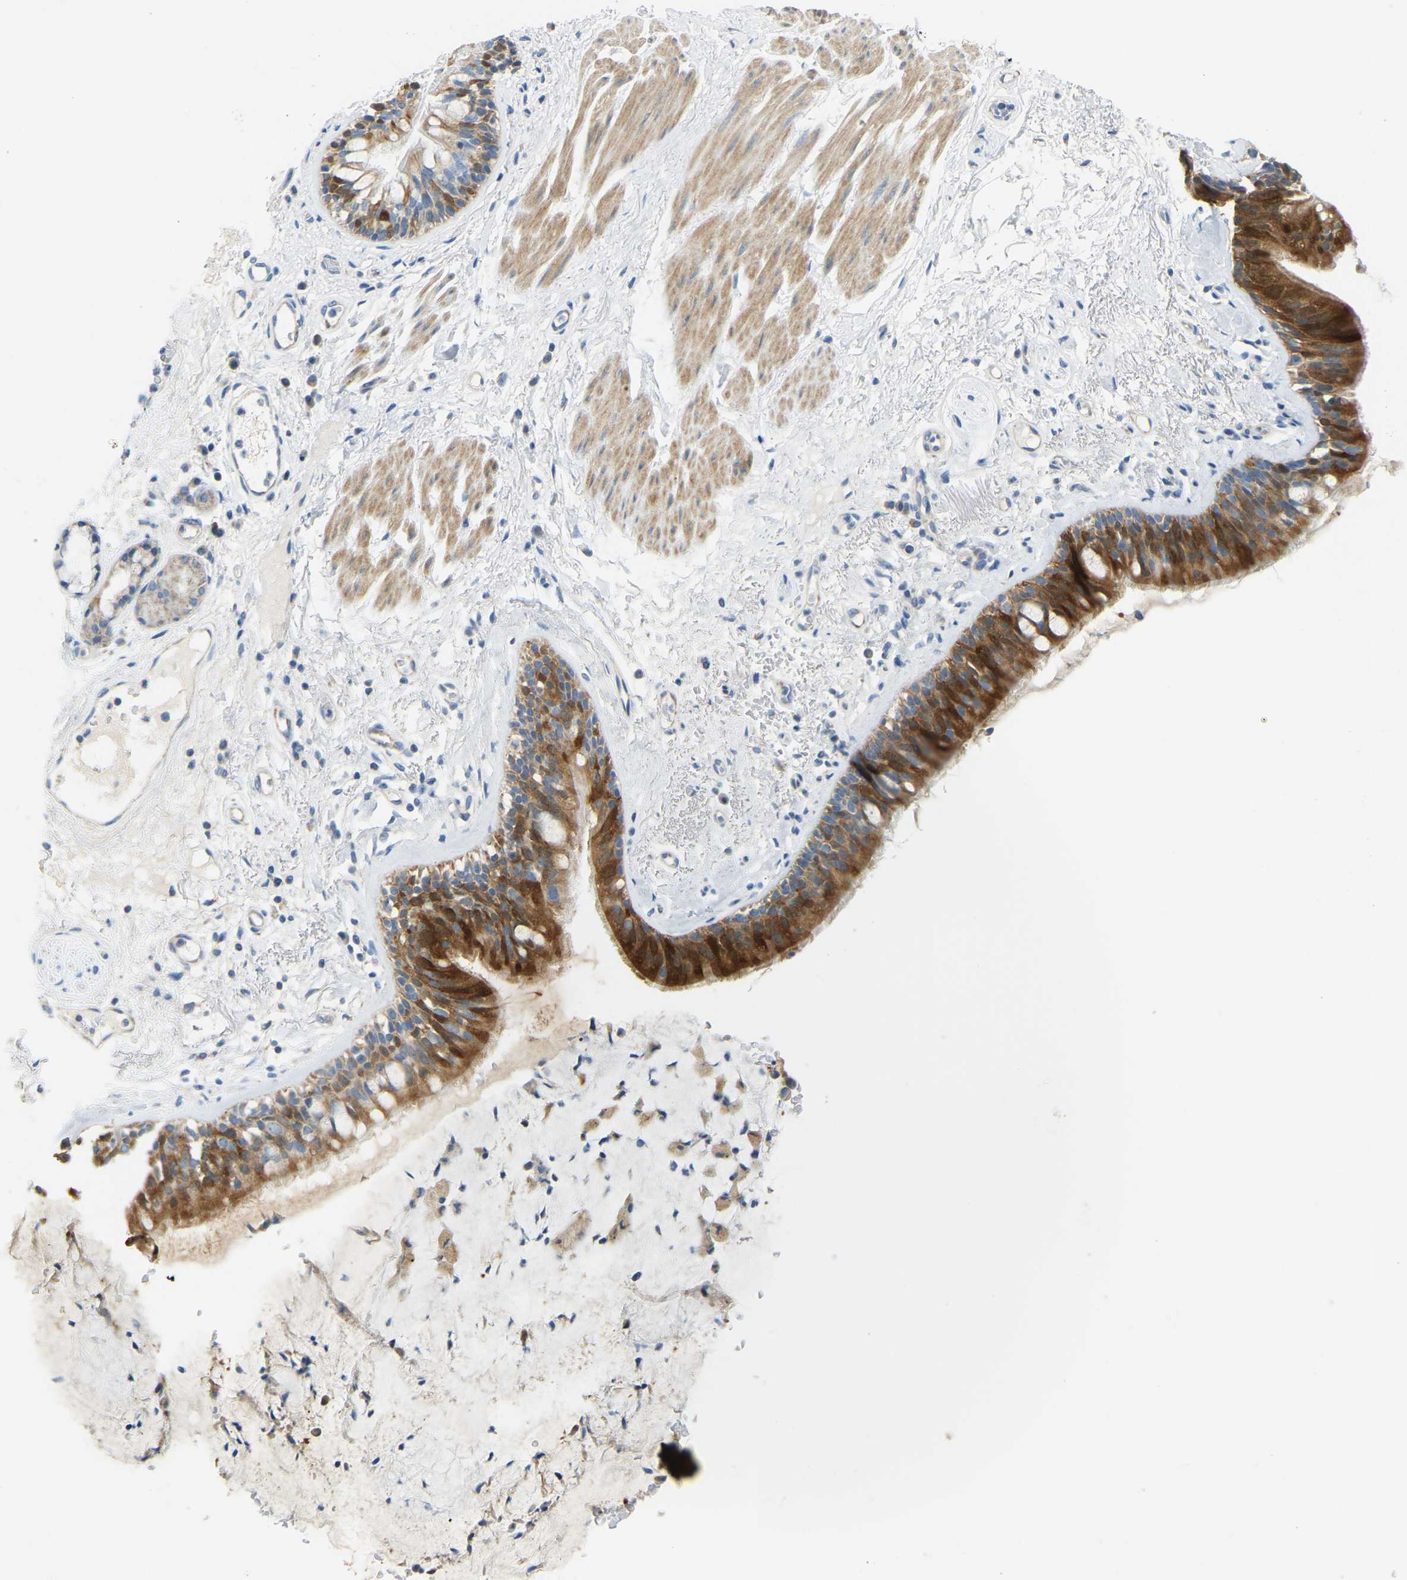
{"staining": {"intensity": "strong", "quantity": ">75%", "location": "cytoplasmic/membranous"}, "tissue": "bronchus", "cell_type": "Respiratory epithelial cells", "image_type": "normal", "snomed": [{"axis": "morphology", "description": "Normal tissue, NOS"}, {"axis": "topography", "description": "Cartilage tissue"}], "caption": "Immunohistochemical staining of normal human bronchus reveals strong cytoplasmic/membranous protein positivity in about >75% of respiratory epithelial cells. Using DAB (3,3'-diaminobenzidine) (brown) and hematoxylin (blue) stains, captured at high magnification using brightfield microscopy.", "gene": "GDA", "patient": {"sex": "female", "age": 63}}